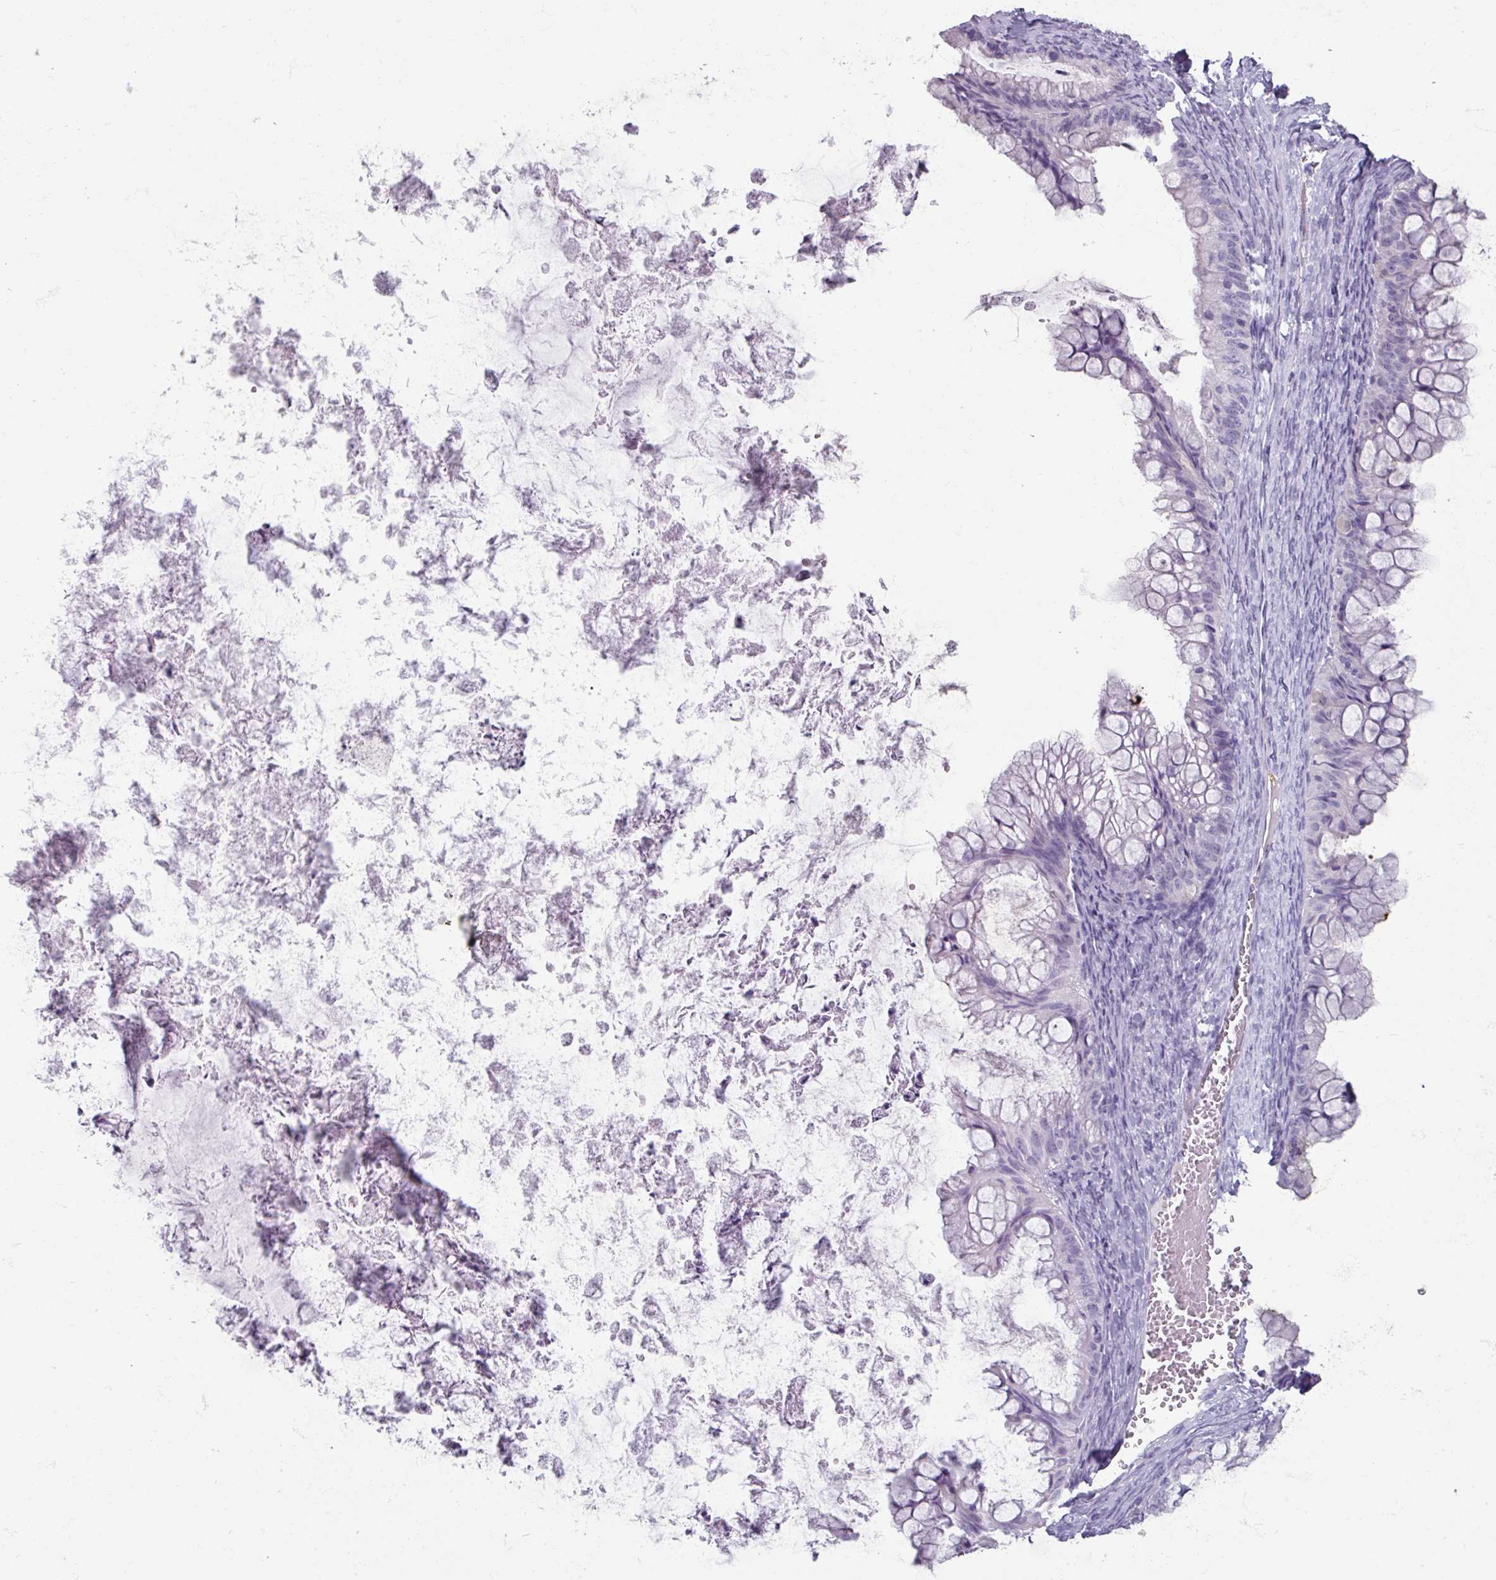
{"staining": {"intensity": "negative", "quantity": "none", "location": "none"}, "tissue": "ovarian cancer", "cell_type": "Tumor cells", "image_type": "cancer", "snomed": [{"axis": "morphology", "description": "Cystadenocarcinoma, mucinous, NOS"}, {"axis": "topography", "description": "Ovary"}], "caption": "Immunohistochemistry (IHC) of ovarian mucinous cystadenocarcinoma exhibits no staining in tumor cells.", "gene": "TG", "patient": {"sex": "female", "age": 35}}